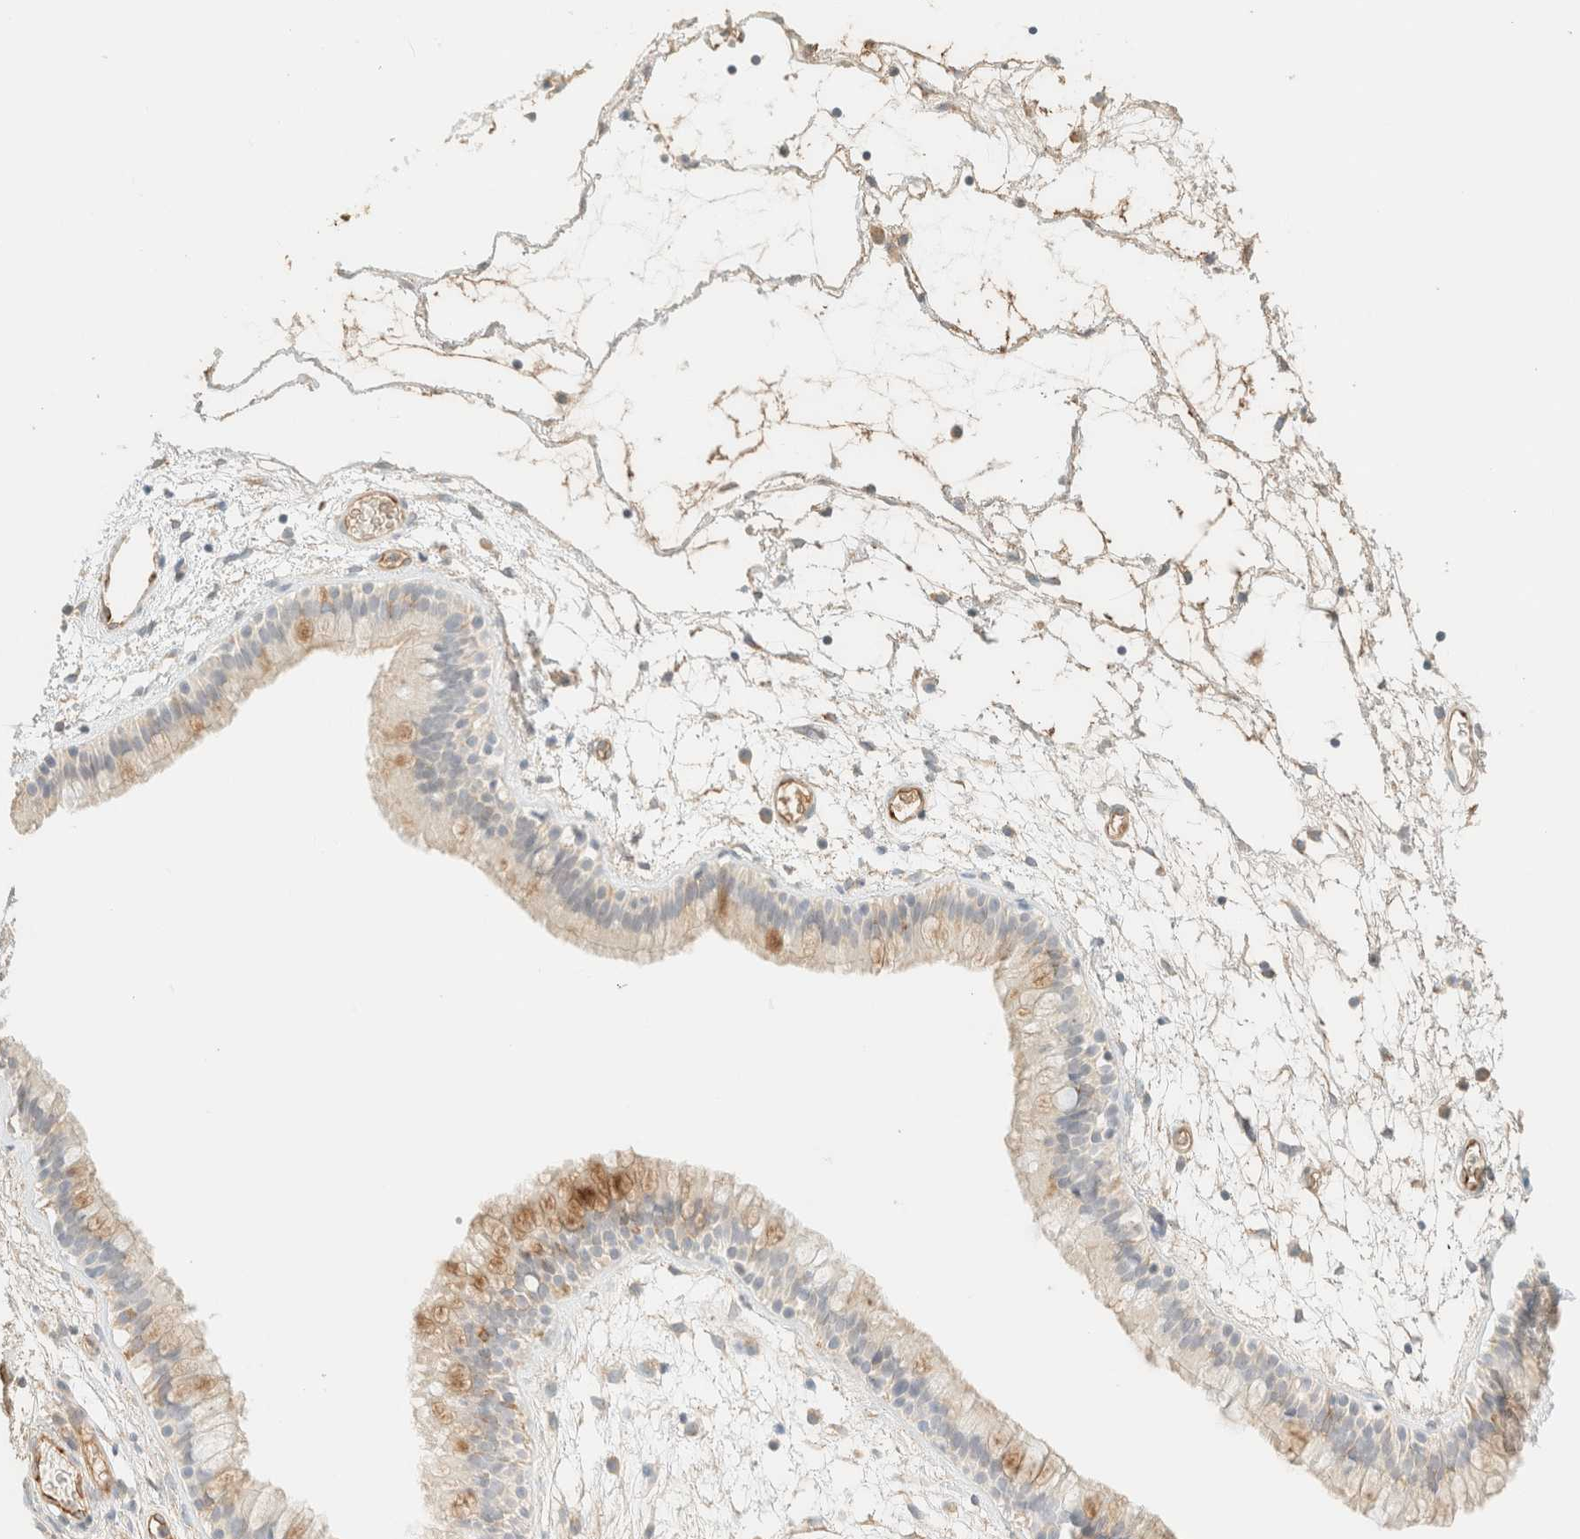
{"staining": {"intensity": "moderate", "quantity": "<25%", "location": "cytoplasmic/membranous"}, "tissue": "nasopharynx", "cell_type": "Respiratory epithelial cells", "image_type": "normal", "snomed": [{"axis": "morphology", "description": "Normal tissue, NOS"}, {"axis": "morphology", "description": "Inflammation, NOS"}, {"axis": "topography", "description": "Nasopharynx"}], "caption": "Protein analysis of benign nasopharynx reveals moderate cytoplasmic/membranous staining in about <25% of respiratory epithelial cells.", "gene": "SPARCL1", "patient": {"sex": "male", "age": 48}}